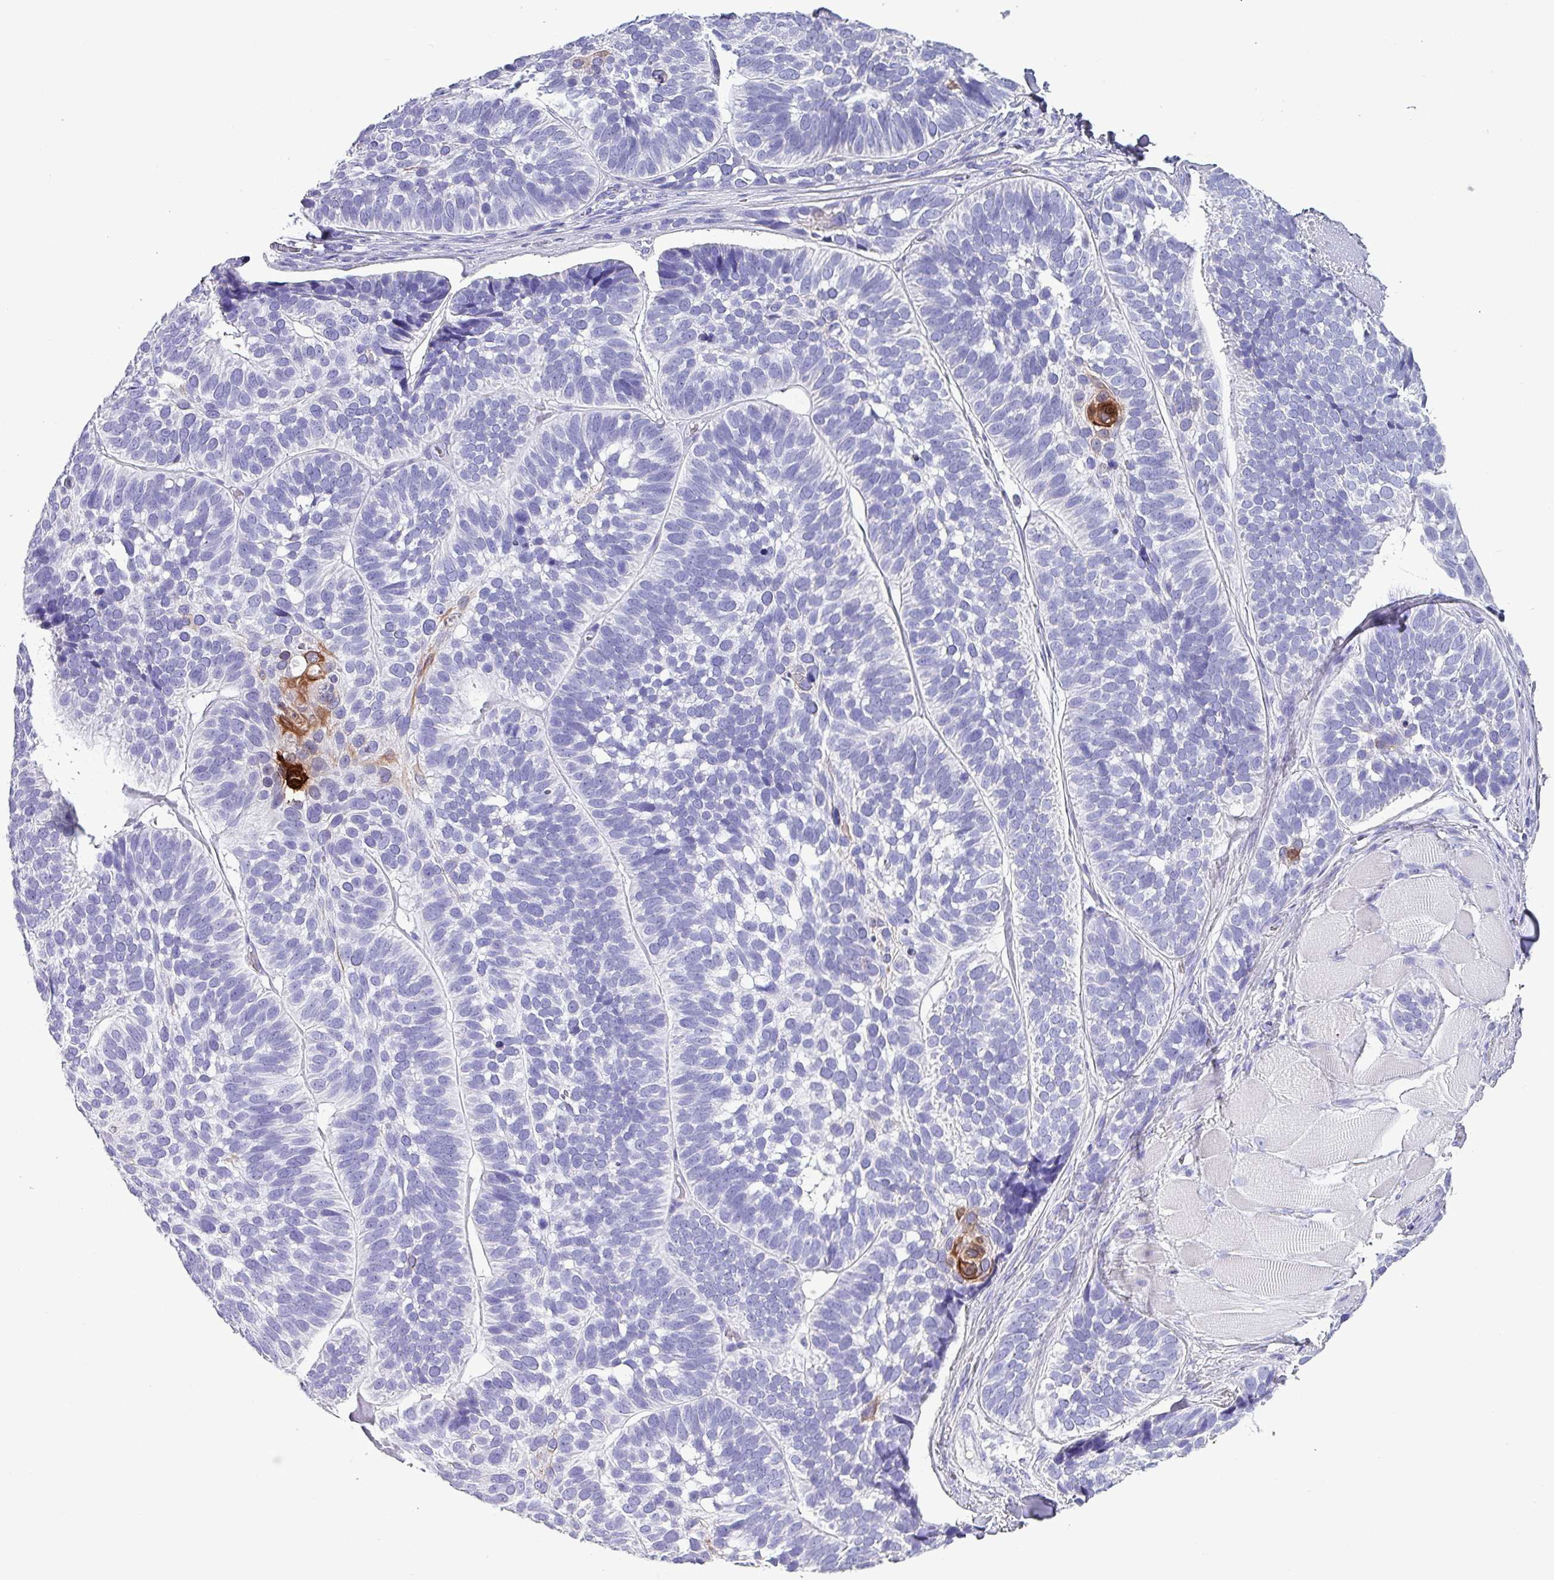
{"staining": {"intensity": "strong", "quantity": "<25%", "location": "cytoplasmic/membranous"}, "tissue": "skin cancer", "cell_type": "Tumor cells", "image_type": "cancer", "snomed": [{"axis": "morphology", "description": "Basal cell carcinoma"}, {"axis": "topography", "description": "Skin"}], "caption": "This histopathology image demonstrates immunohistochemistry staining of skin cancer (basal cell carcinoma), with medium strong cytoplasmic/membranous staining in approximately <25% of tumor cells.", "gene": "KRT6C", "patient": {"sex": "male", "age": 62}}